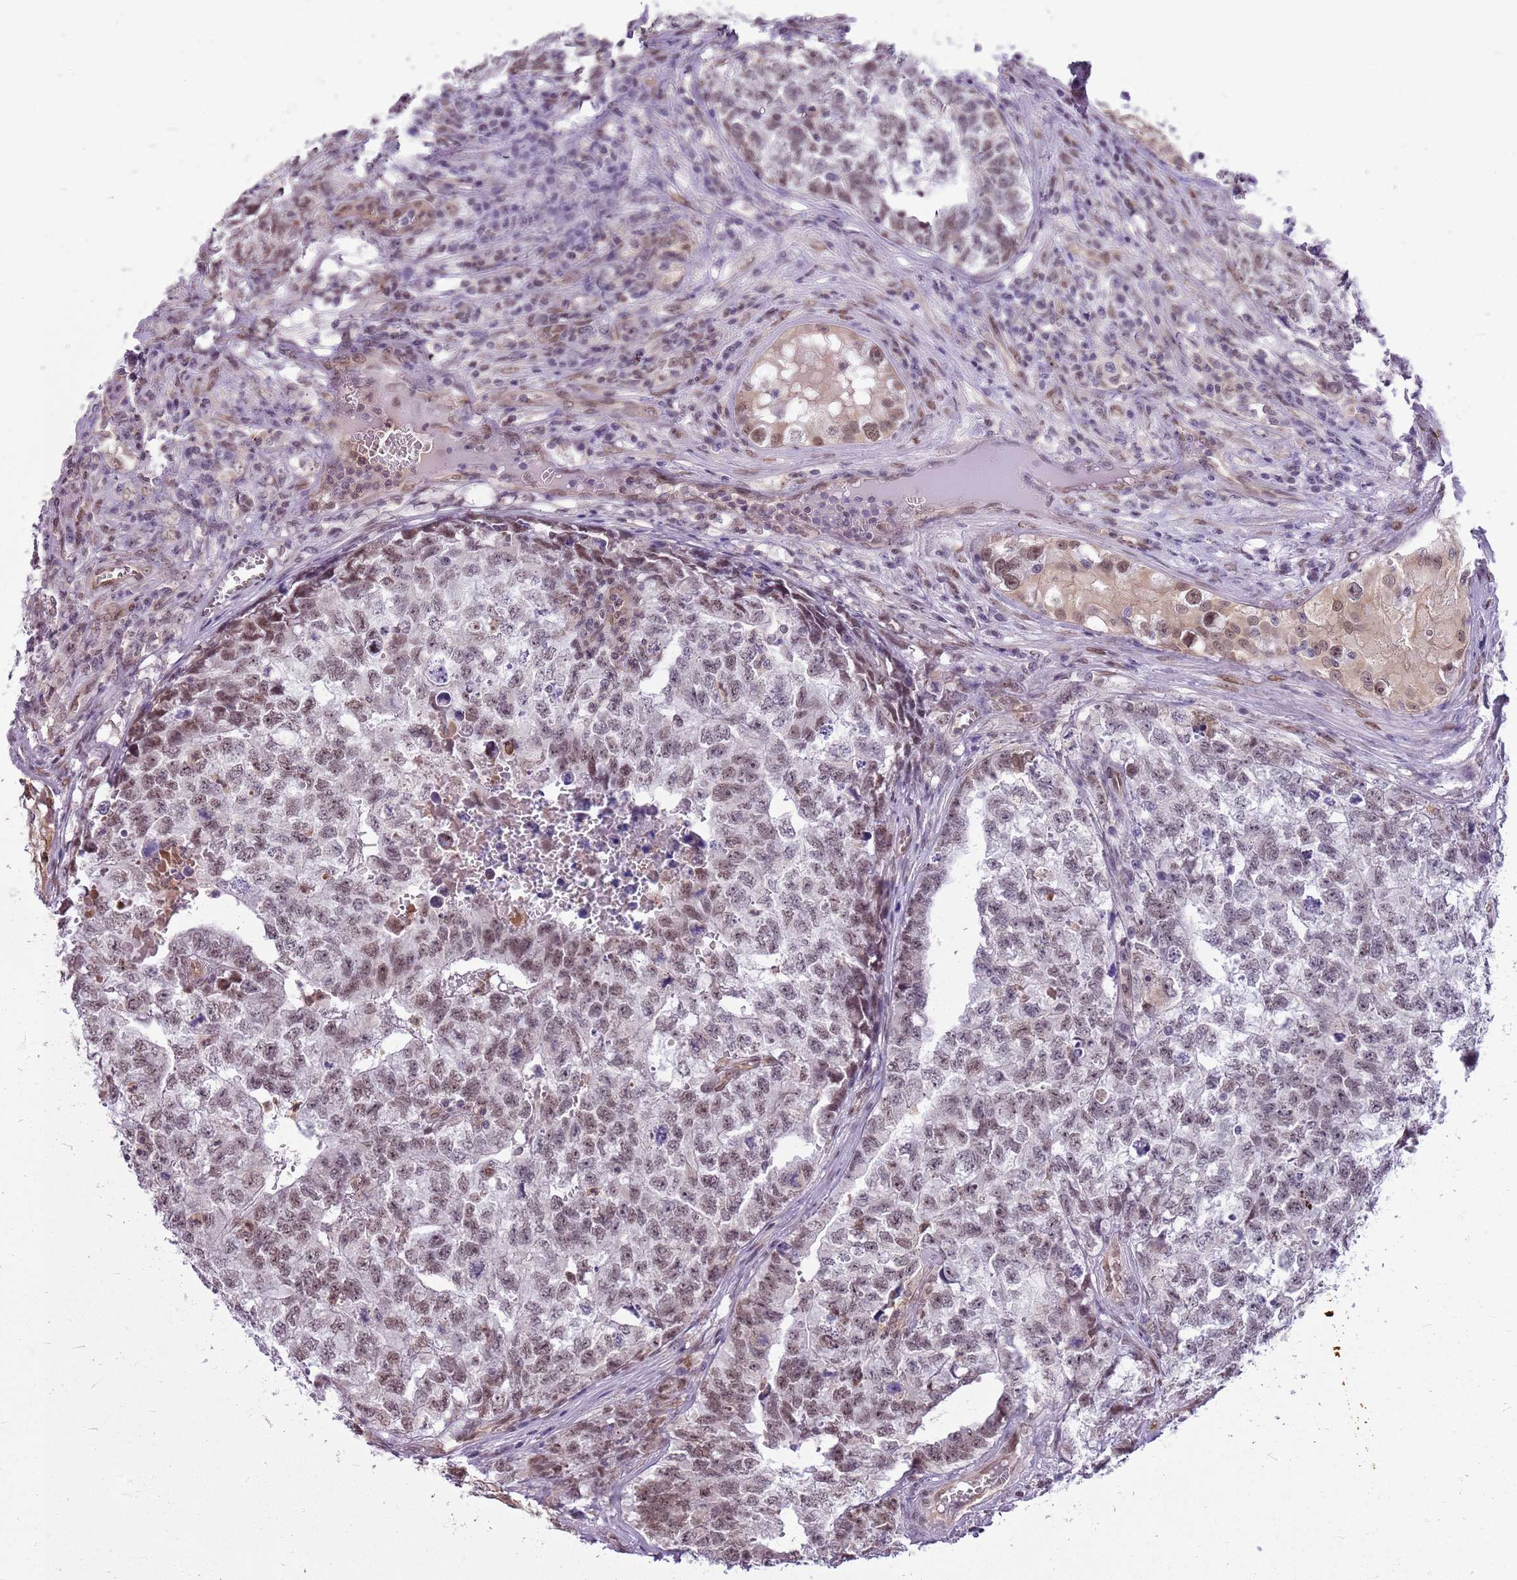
{"staining": {"intensity": "moderate", "quantity": "25%-75%", "location": "nuclear"}, "tissue": "testis cancer", "cell_type": "Tumor cells", "image_type": "cancer", "snomed": [{"axis": "morphology", "description": "Carcinoma, Embryonal, NOS"}, {"axis": "topography", "description": "Testis"}], "caption": "This micrograph exhibits testis embryonal carcinoma stained with immunohistochemistry (IHC) to label a protein in brown. The nuclear of tumor cells show moderate positivity for the protein. Nuclei are counter-stained blue.", "gene": "DHX32", "patient": {"sex": "male", "age": 31}}